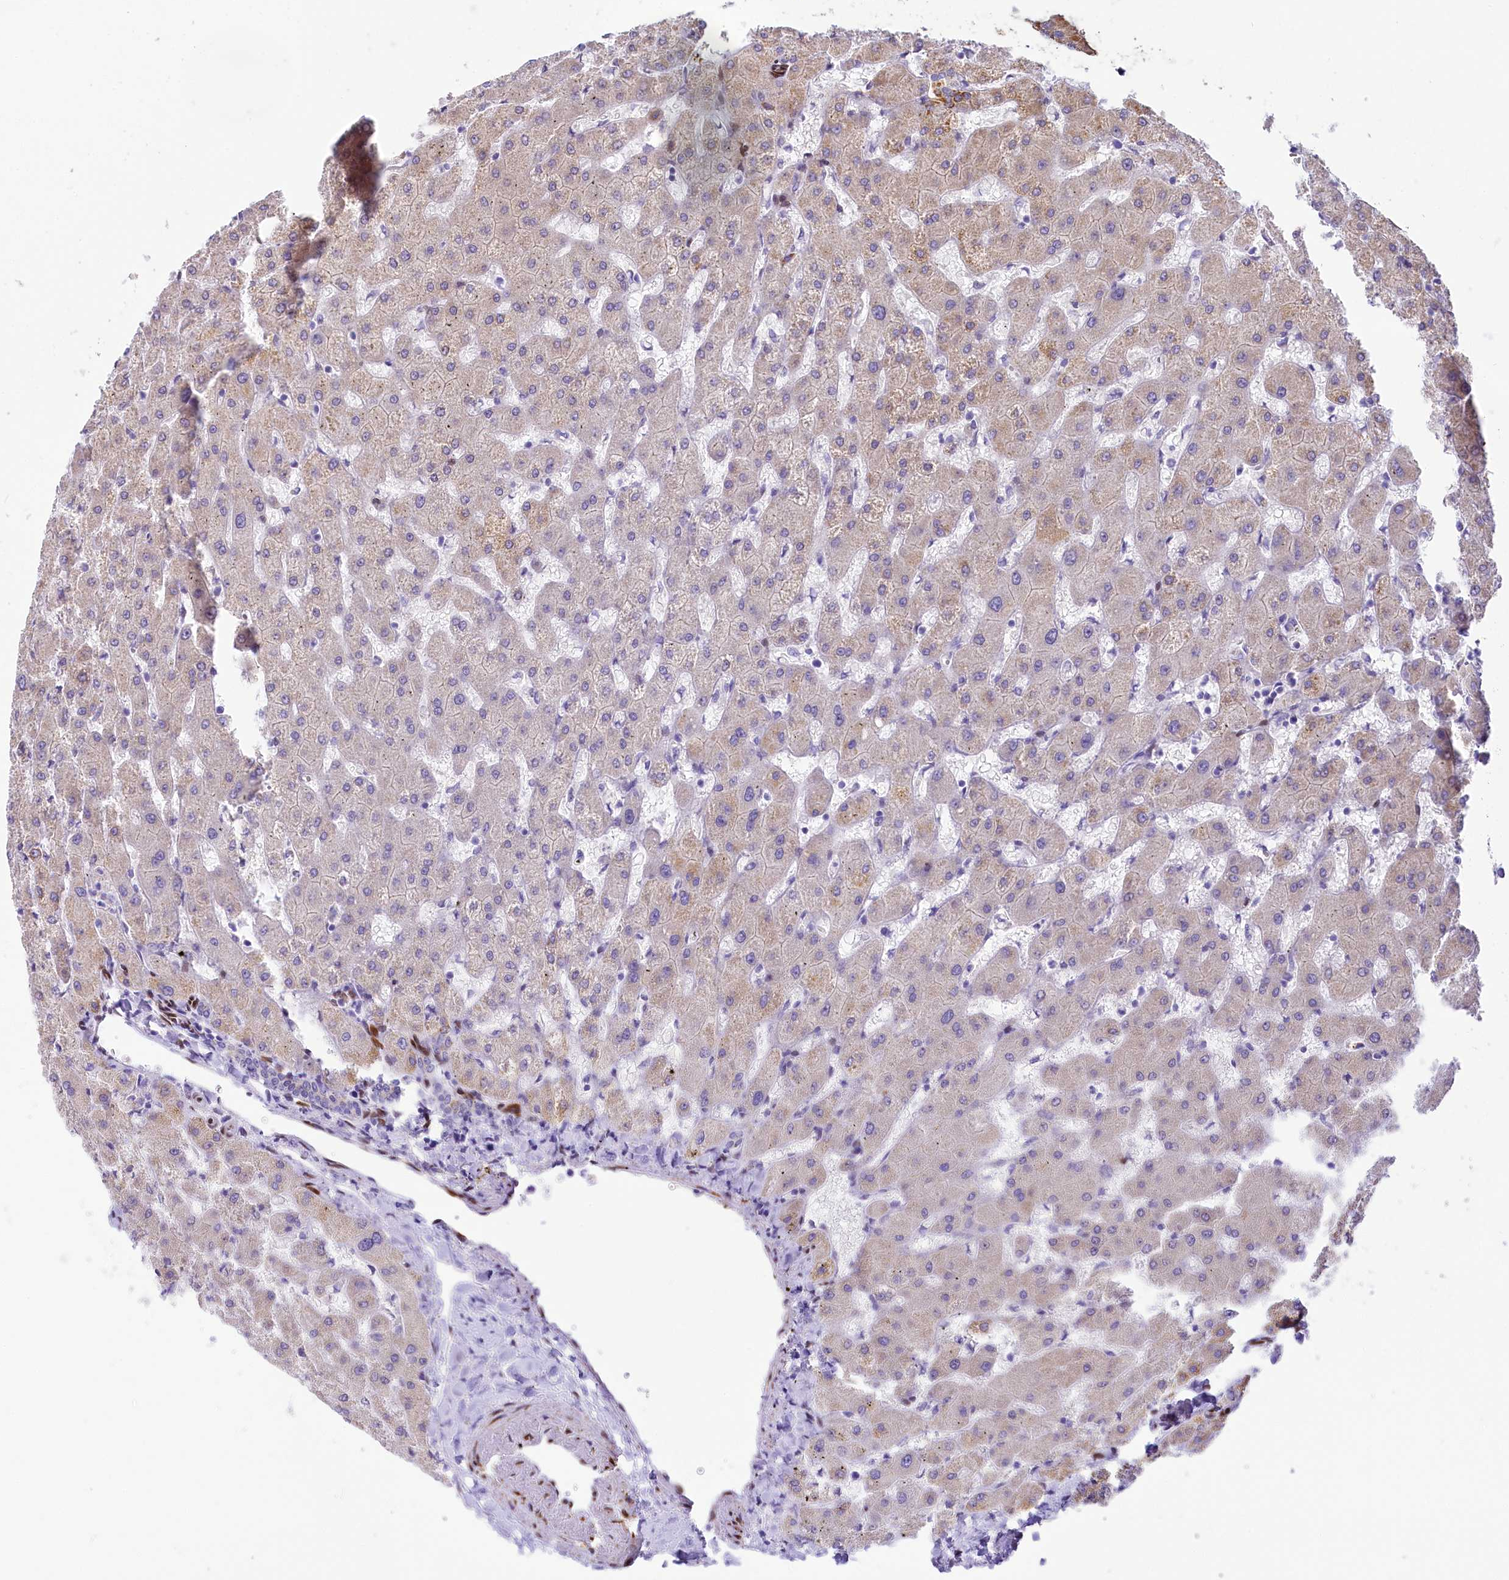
{"staining": {"intensity": "negative", "quantity": "none", "location": "none"}, "tissue": "liver", "cell_type": "Cholangiocytes", "image_type": "normal", "snomed": [{"axis": "morphology", "description": "Normal tissue, NOS"}, {"axis": "topography", "description": "Liver"}], "caption": "High magnification brightfield microscopy of benign liver stained with DAB (3,3'-diaminobenzidine) (brown) and counterstained with hematoxylin (blue): cholangiocytes show no significant expression.", "gene": "PPIP5K2", "patient": {"sex": "female", "age": 63}}